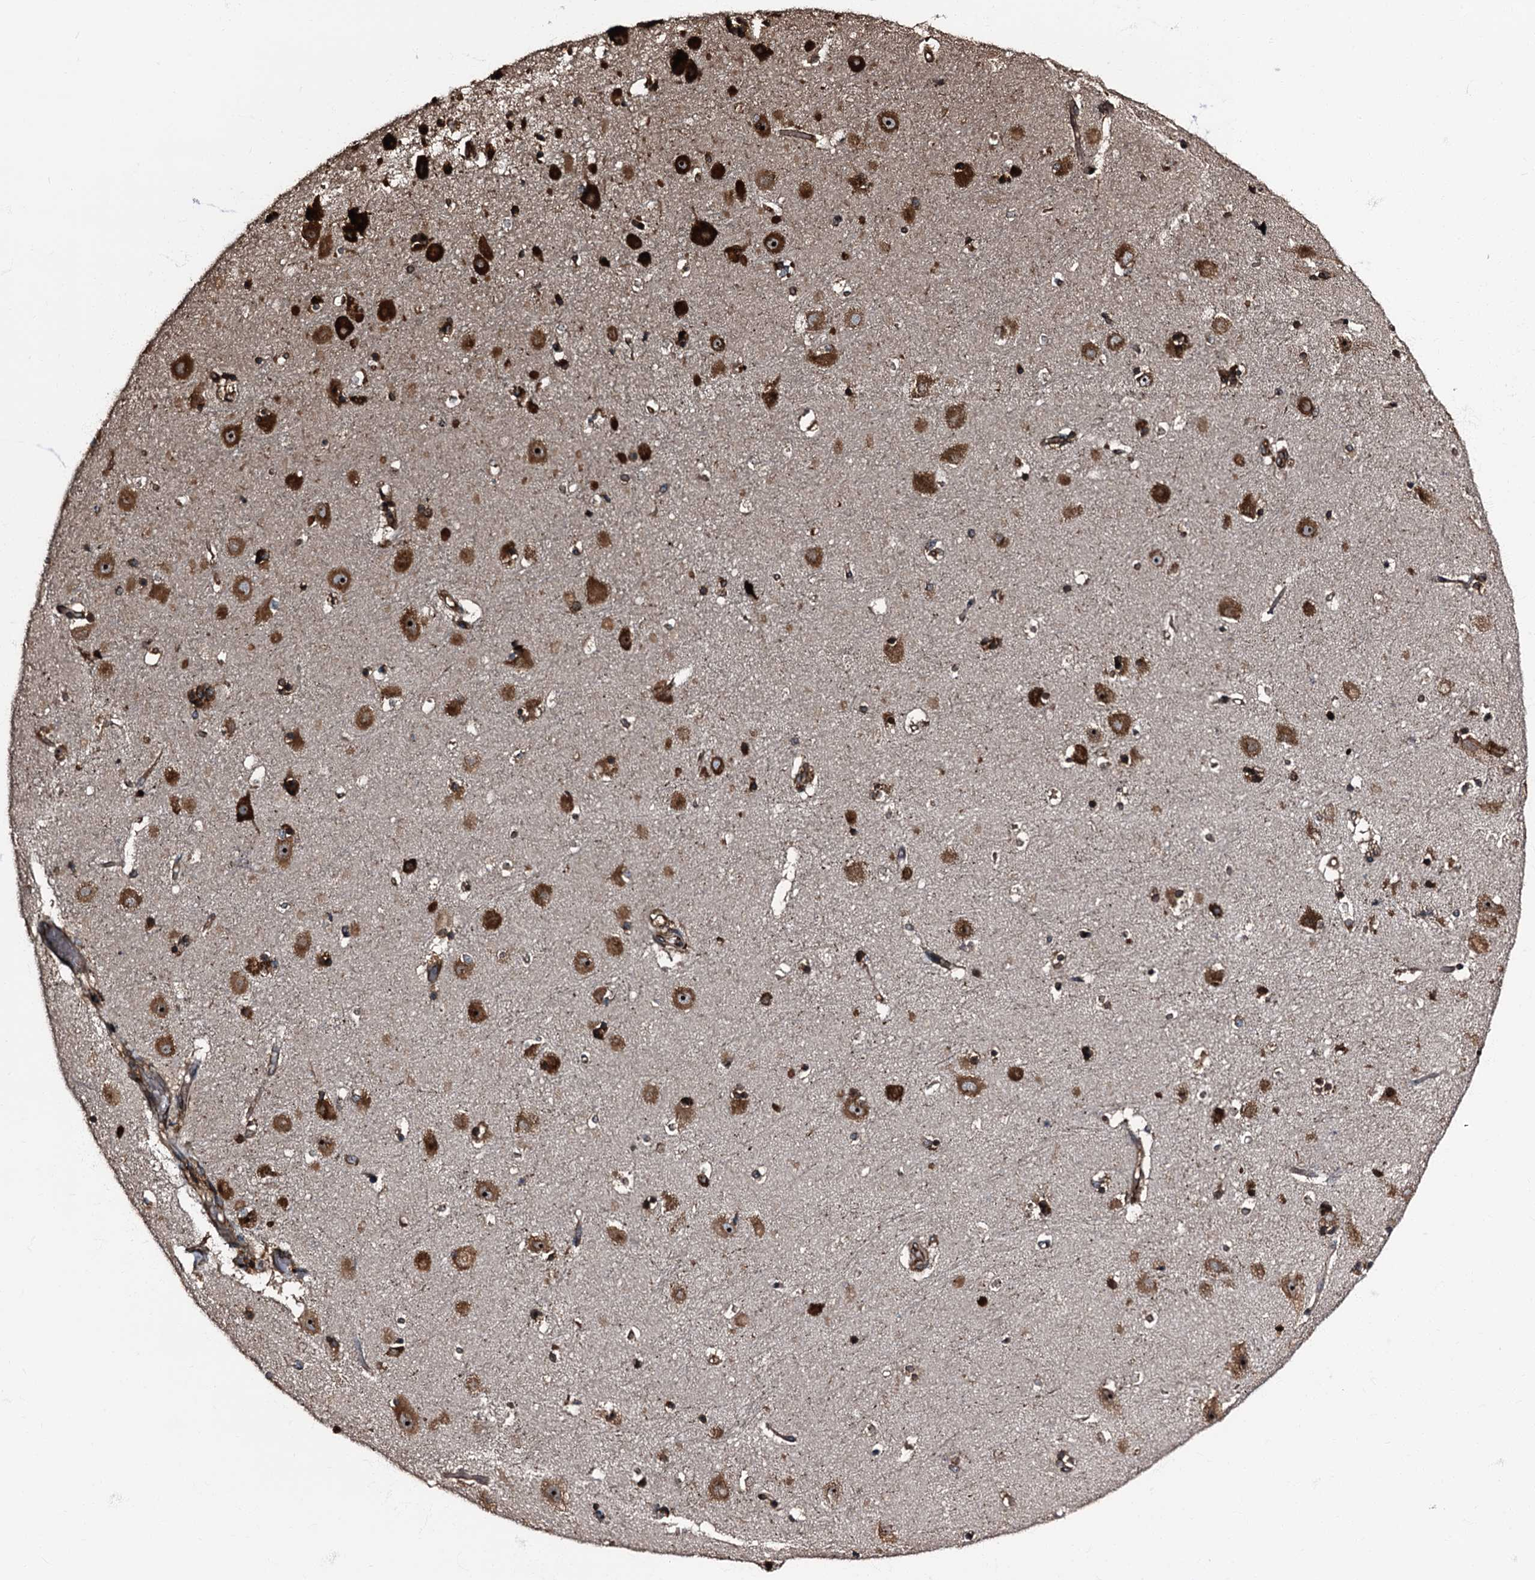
{"staining": {"intensity": "strong", "quantity": "25%-75%", "location": "cytoplasmic/membranous"}, "tissue": "hippocampus", "cell_type": "Glial cells", "image_type": "normal", "snomed": [{"axis": "morphology", "description": "Normal tissue, NOS"}, {"axis": "topography", "description": "Hippocampus"}], "caption": "Immunohistochemical staining of unremarkable hippocampus demonstrates strong cytoplasmic/membranous protein expression in approximately 25%-75% of glial cells.", "gene": "ATP2C1", "patient": {"sex": "female", "age": 52}}